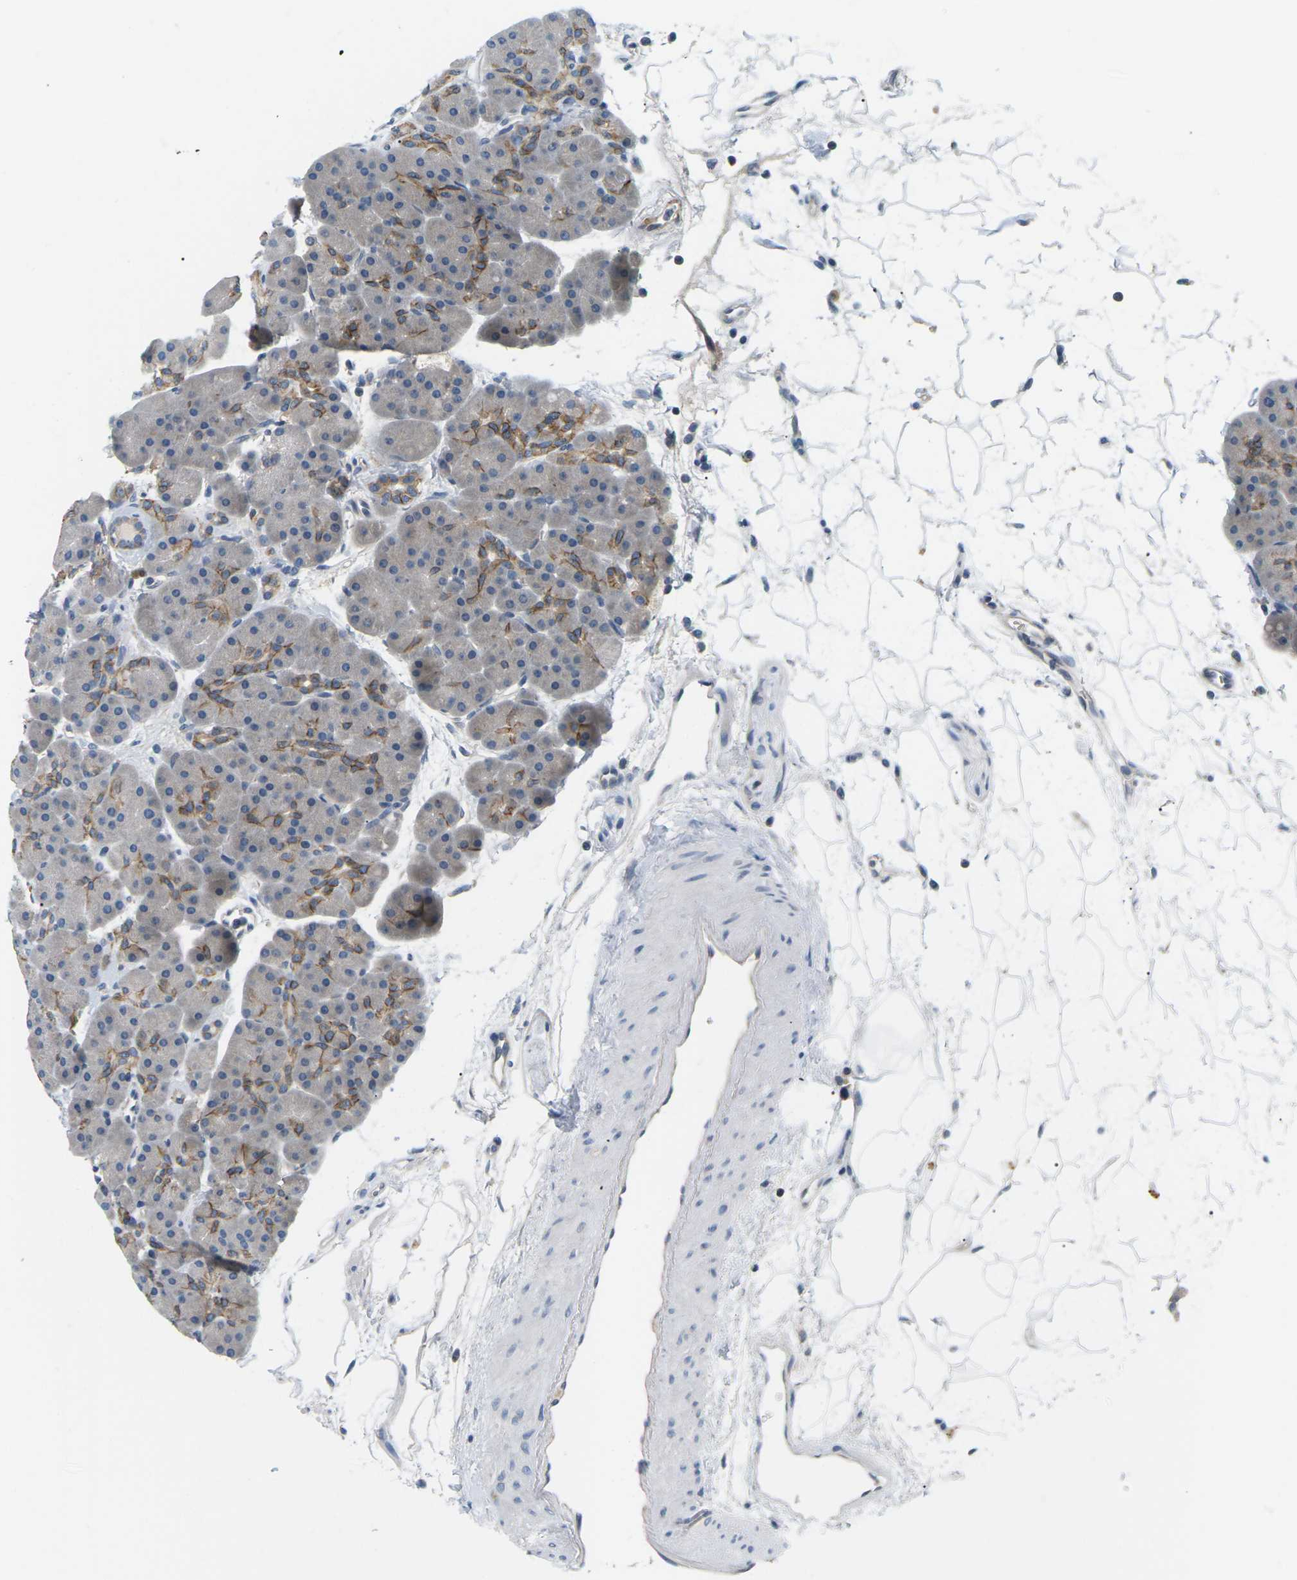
{"staining": {"intensity": "moderate", "quantity": "<25%", "location": "cytoplasmic/membranous"}, "tissue": "pancreas", "cell_type": "Exocrine glandular cells", "image_type": "normal", "snomed": [{"axis": "morphology", "description": "Normal tissue, NOS"}, {"axis": "topography", "description": "Pancreas"}], "caption": "Moderate cytoplasmic/membranous protein expression is appreciated in about <25% of exocrine glandular cells in pancreas. The protein is shown in brown color, while the nuclei are stained blue.", "gene": "EVA1C", "patient": {"sex": "male", "age": 66}}